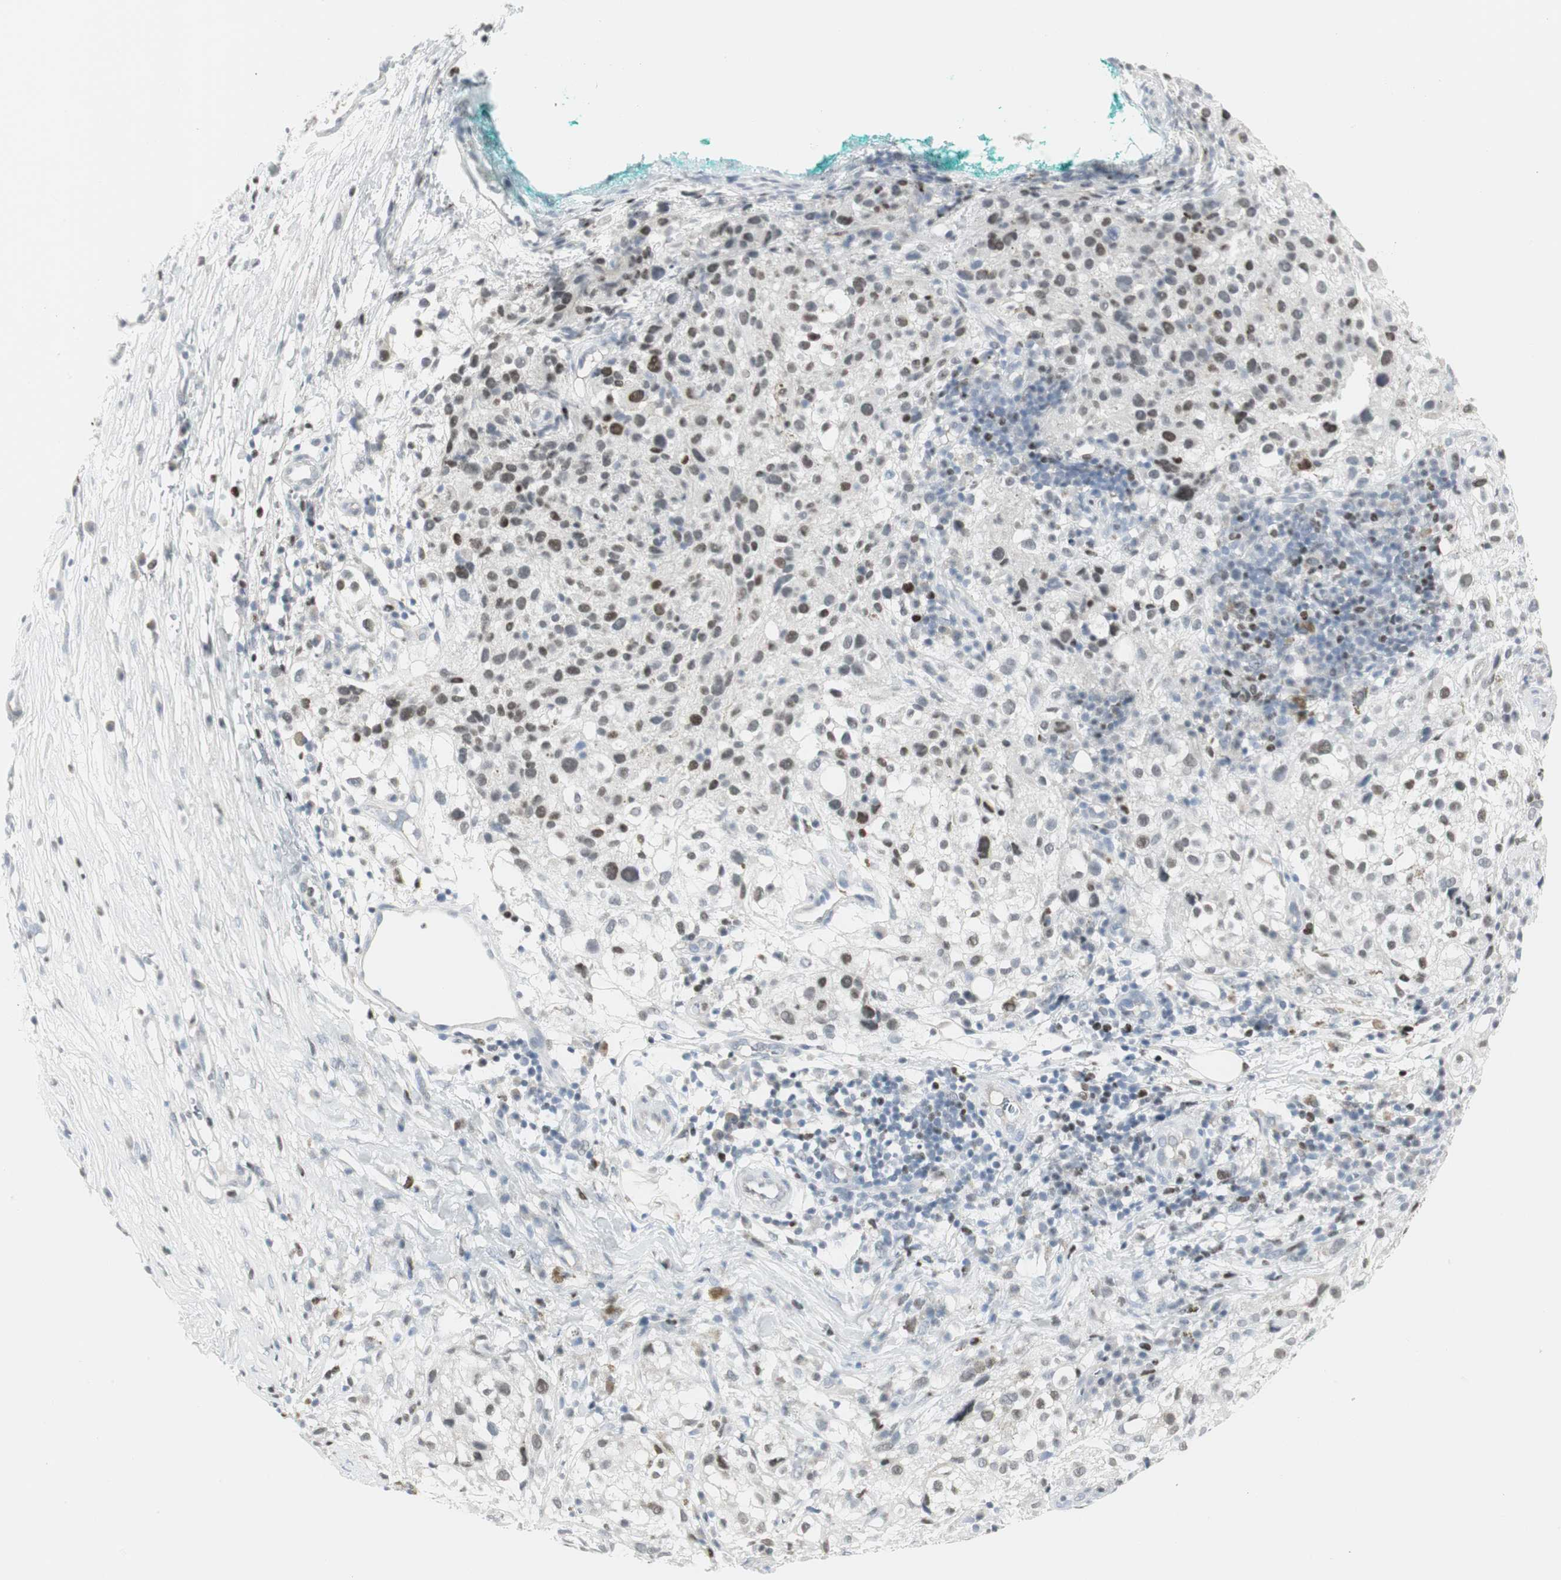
{"staining": {"intensity": "moderate", "quantity": "<25%", "location": "nuclear"}, "tissue": "melanoma", "cell_type": "Tumor cells", "image_type": "cancer", "snomed": [{"axis": "morphology", "description": "Necrosis, NOS"}, {"axis": "morphology", "description": "Malignant melanoma, NOS"}, {"axis": "topography", "description": "Skin"}], "caption": "Human malignant melanoma stained with a protein marker reveals moderate staining in tumor cells.", "gene": "ZBTB7B", "patient": {"sex": "female", "age": 87}}